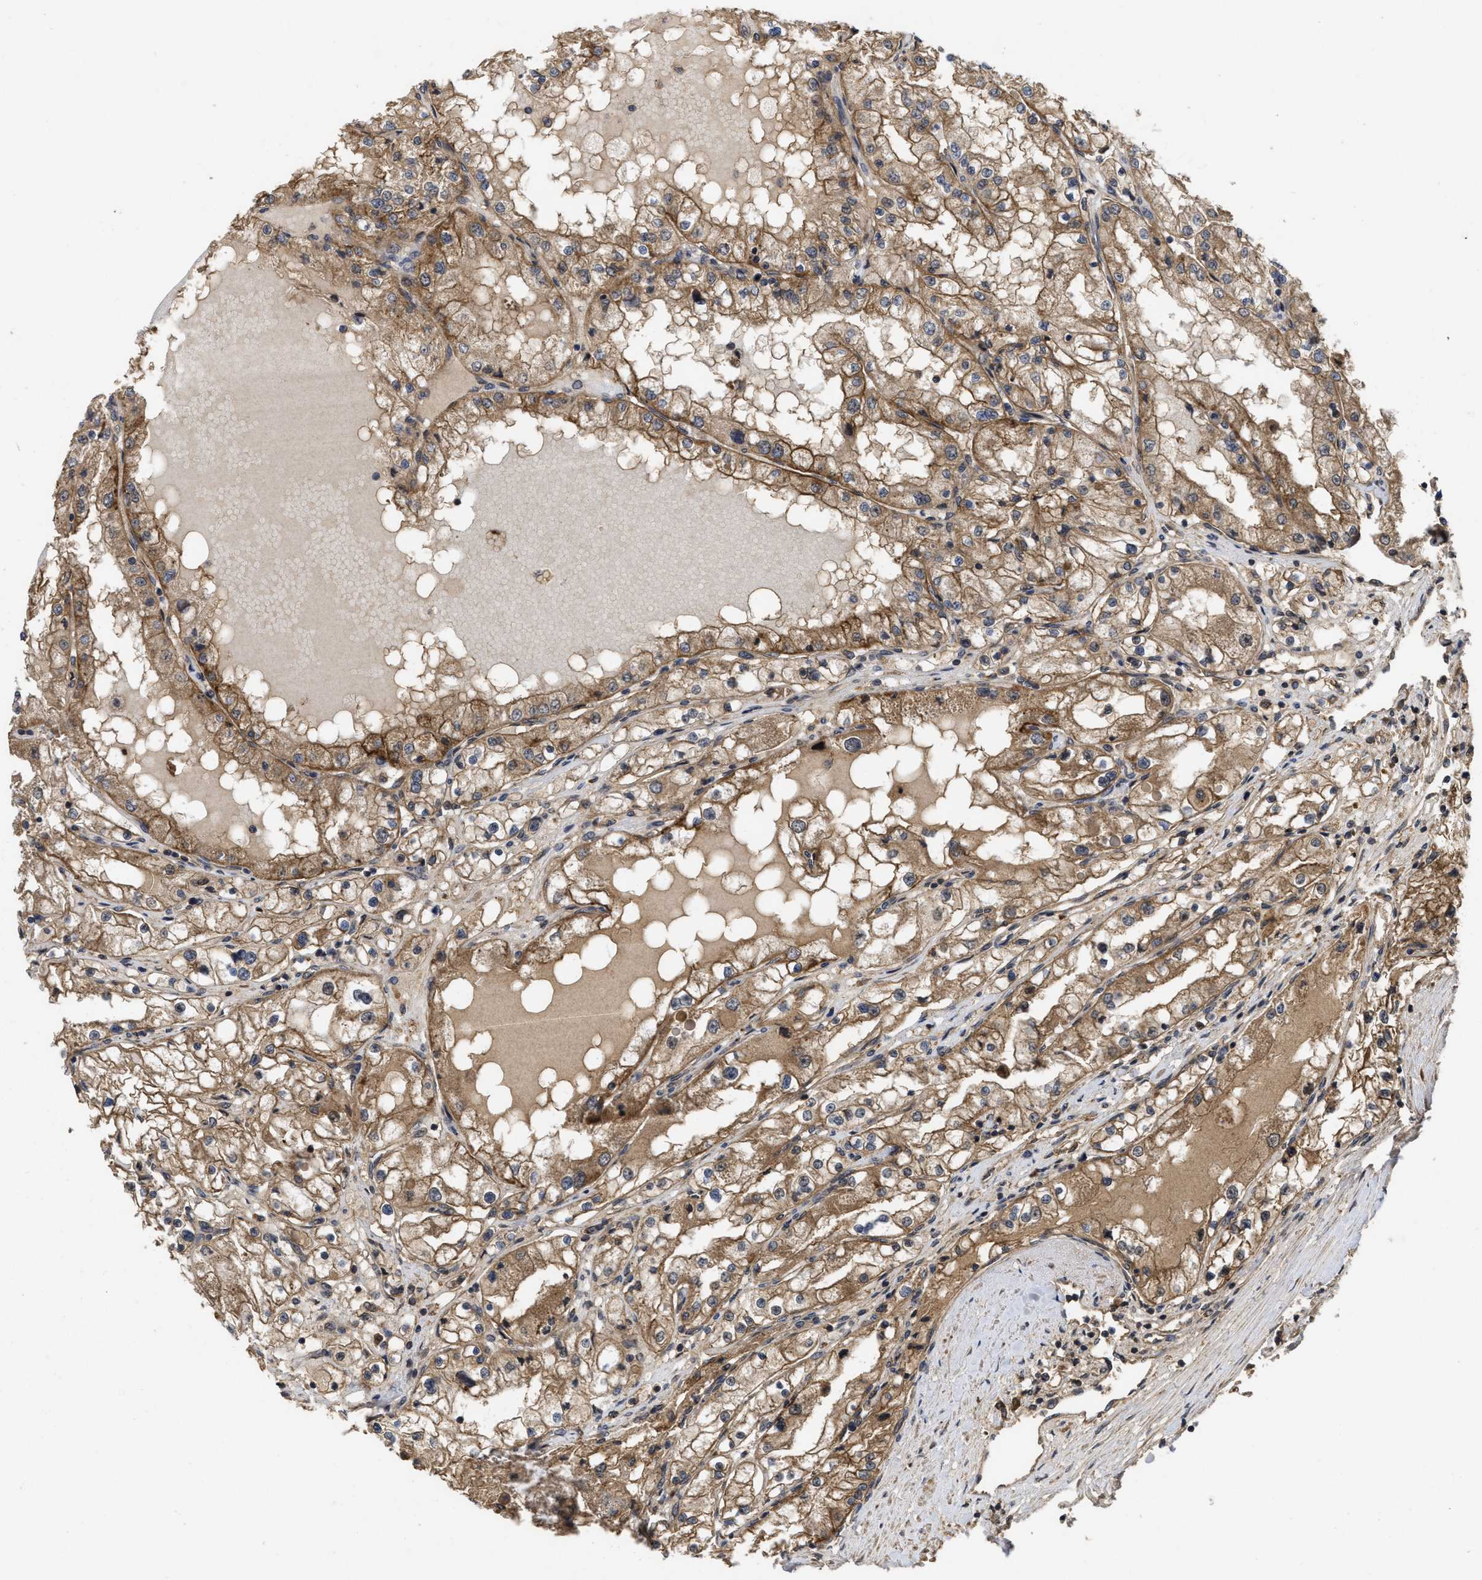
{"staining": {"intensity": "moderate", "quantity": ">75%", "location": "cytoplasmic/membranous"}, "tissue": "renal cancer", "cell_type": "Tumor cells", "image_type": "cancer", "snomed": [{"axis": "morphology", "description": "Adenocarcinoma, NOS"}, {"axis": "topography", "description": "Kidney"}], "caption": "Protein expression by IHC demonstrates moderate cytoplasmic/membranous staining in approximately >75% of tumor cells in renal cancer. (Stains: DAB (3,3'-diaminobenzidine) in brown, nuclei in blue, Microscopy: brightfield microscopy at high magnification).", "gene": "FZD6", "patient": {"sex": "male", "age": 68}}